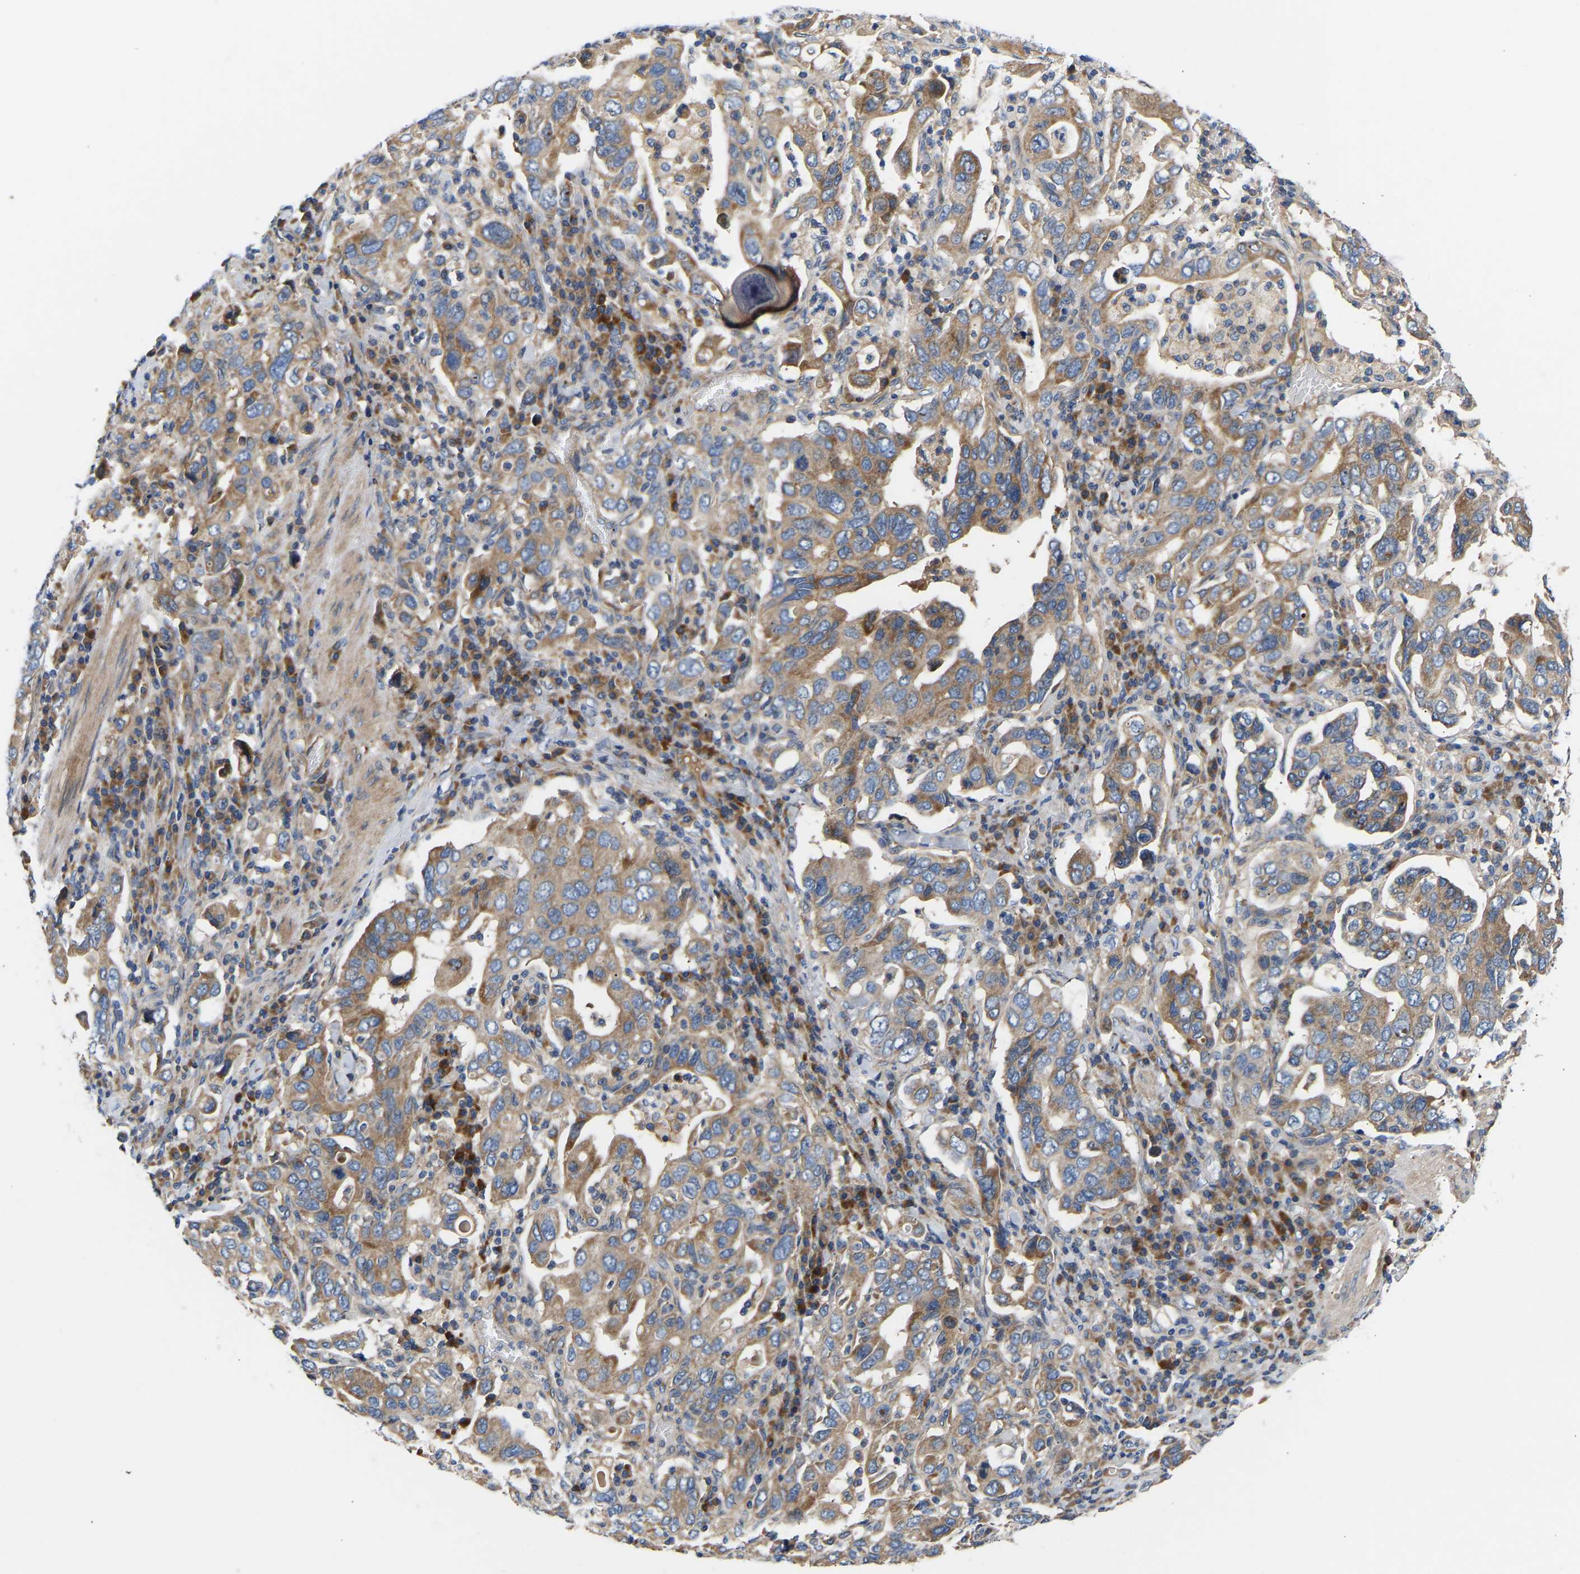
{"staining": {"intensity": "moderate", "quantity": ">75%", "location": "cytoplasmic/membranous"}, "tissue": "stomach cancer", "cell_type": "Tumor cells", "image_type": "cancer", "snomed": [{"axis": "morphology", "description": "Adenocarcinoma, NOS"}, {"axis": "topography", "description": "Stomach, upper"}], "caption": "Immunohistochemical staining of stomach cancer (adenocarcinoma) exhibits medium levels of moderate cytoplasmic/membranous protein staining in about >75% of tumor cells.", "gene": "AIMP2", "patient": {"sex": "male", "age": 62}}